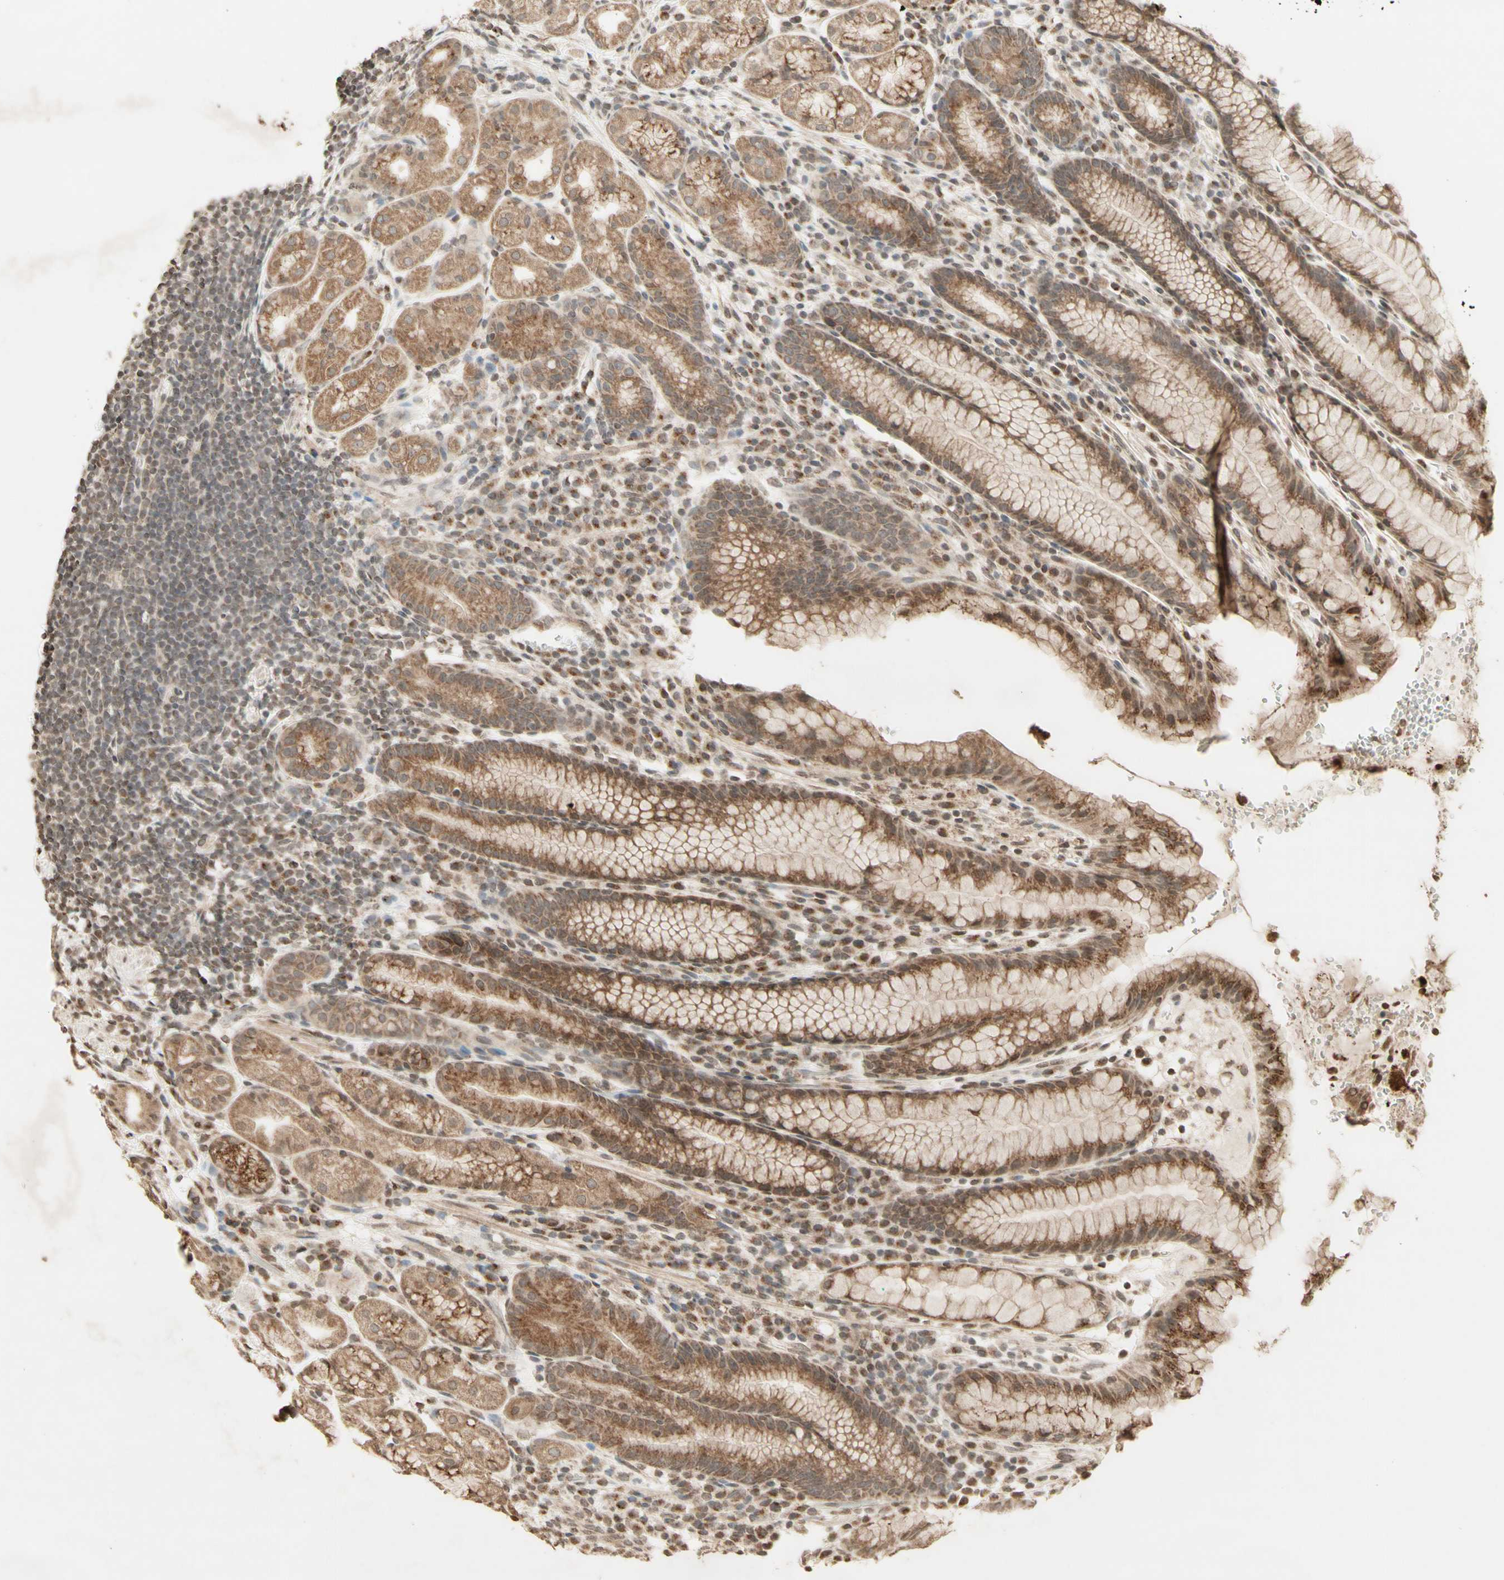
{"staining": {"intensity": "moderate", "quantity": ">75%", "location": "cytoplasmic/membranous,nuclear"}, "tissue": "stomach", "cell_type": "Glandular cells", "image_type": "normal", "snomed": [{"axis": "morphology", "description": "Normal tissue, NOS"}, {"axis": "topography", "description": "Stomach, lower"}], "caption": "Benign stomach shows moderate cytoplasmic/membranous,nuclear staining in approximately >75% of glandular cells.", "gene": "CCNI", "patient": {"sex": "male", "age": 52}}